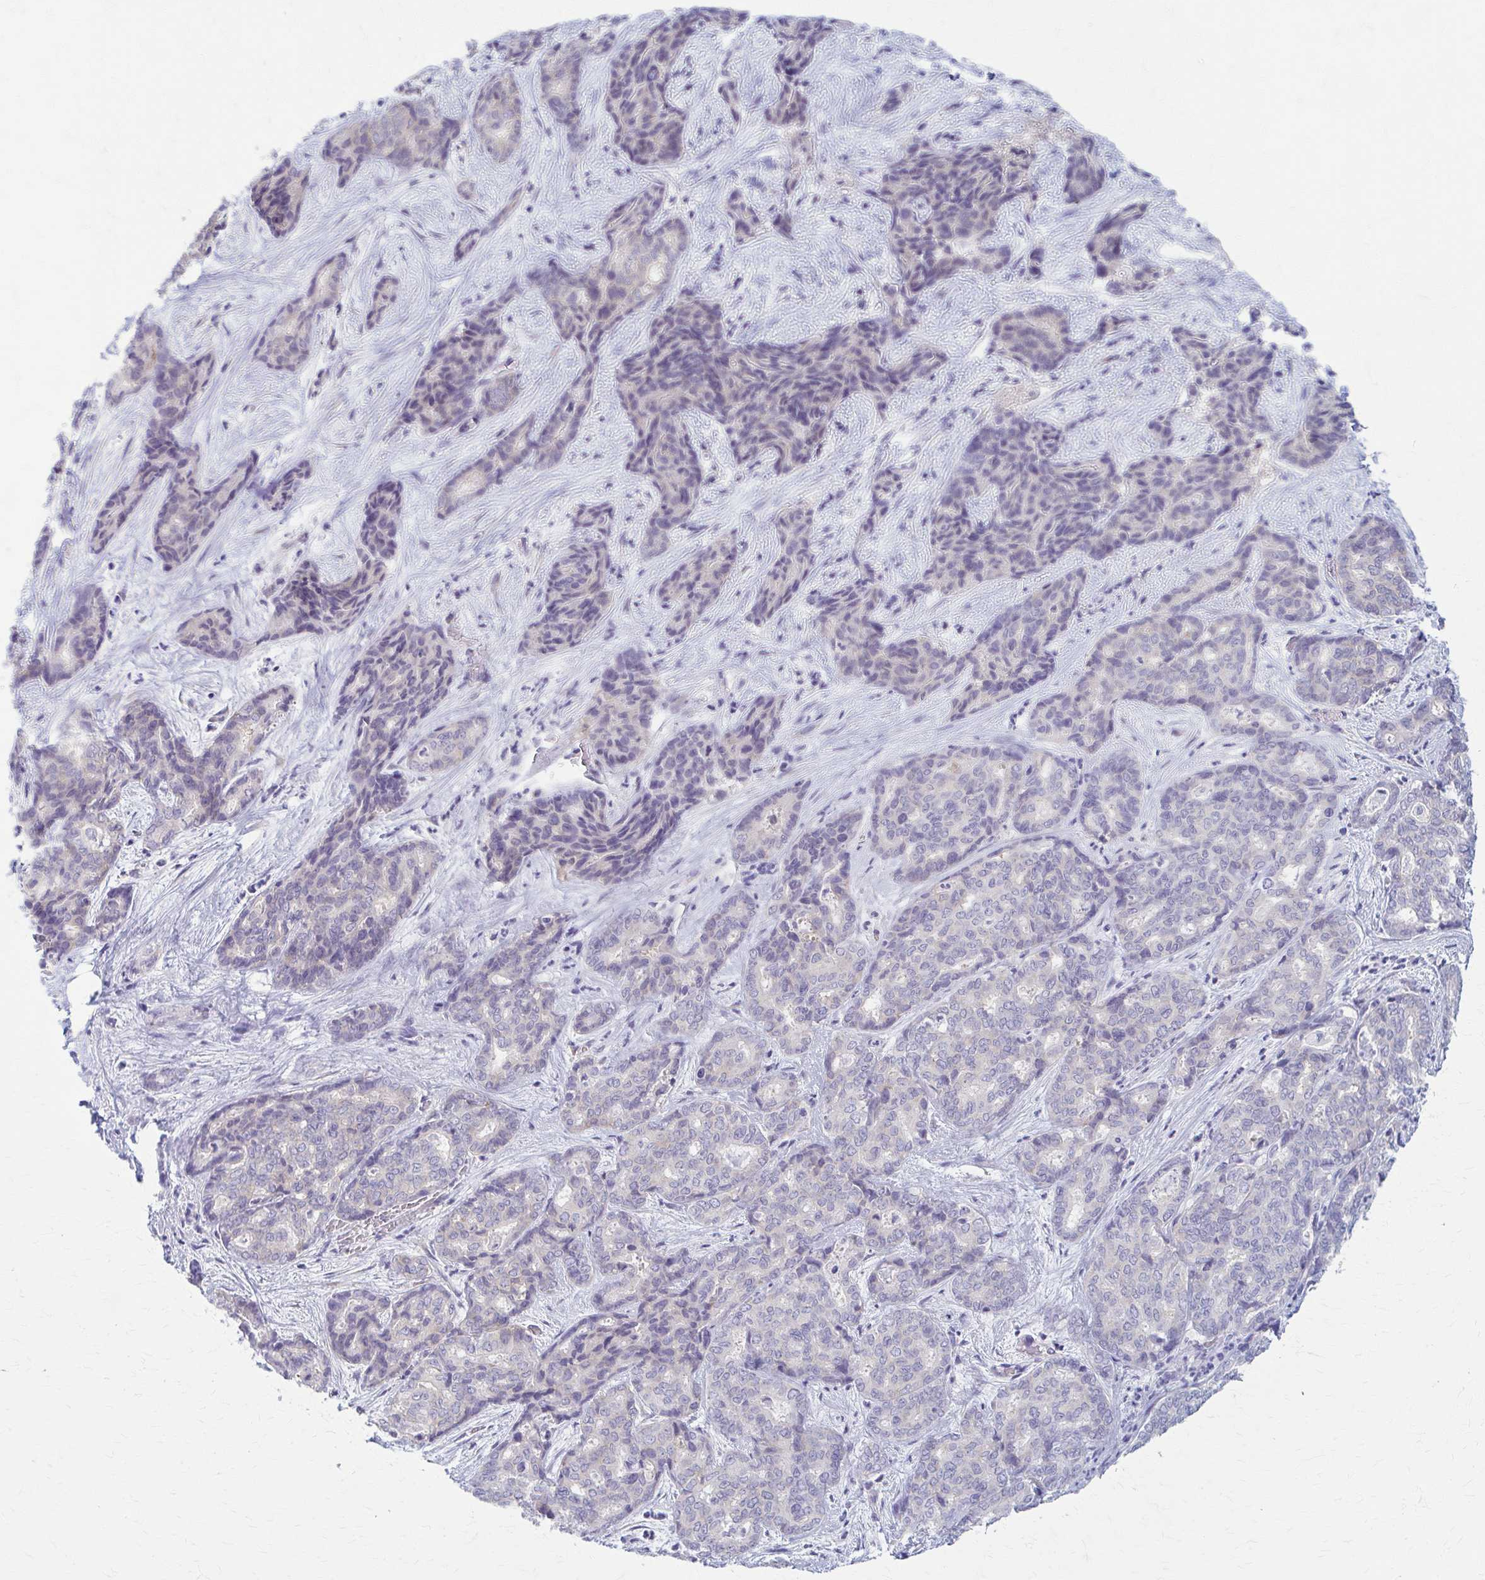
{"staining": {"intensity": "negative", "quantity": "none", "location": "none"}, "tissue": "liver cancer", "cell_type": "Tumor cells", "image_type": "cancer", "snomed": [{"axis": "morphology", "description": "Cholangiocarcinoma"}, {"axis": "topography", "description": "Liver"}], "caption": "A high-resolution photomicrograph shows immunohistochemistry (IHC) staining of cholangiocarcinoma (liver), which displays no significant expression in tumor cells.", "gene": "PRKRA", "patient": {"sex": "female", "age": 64}}